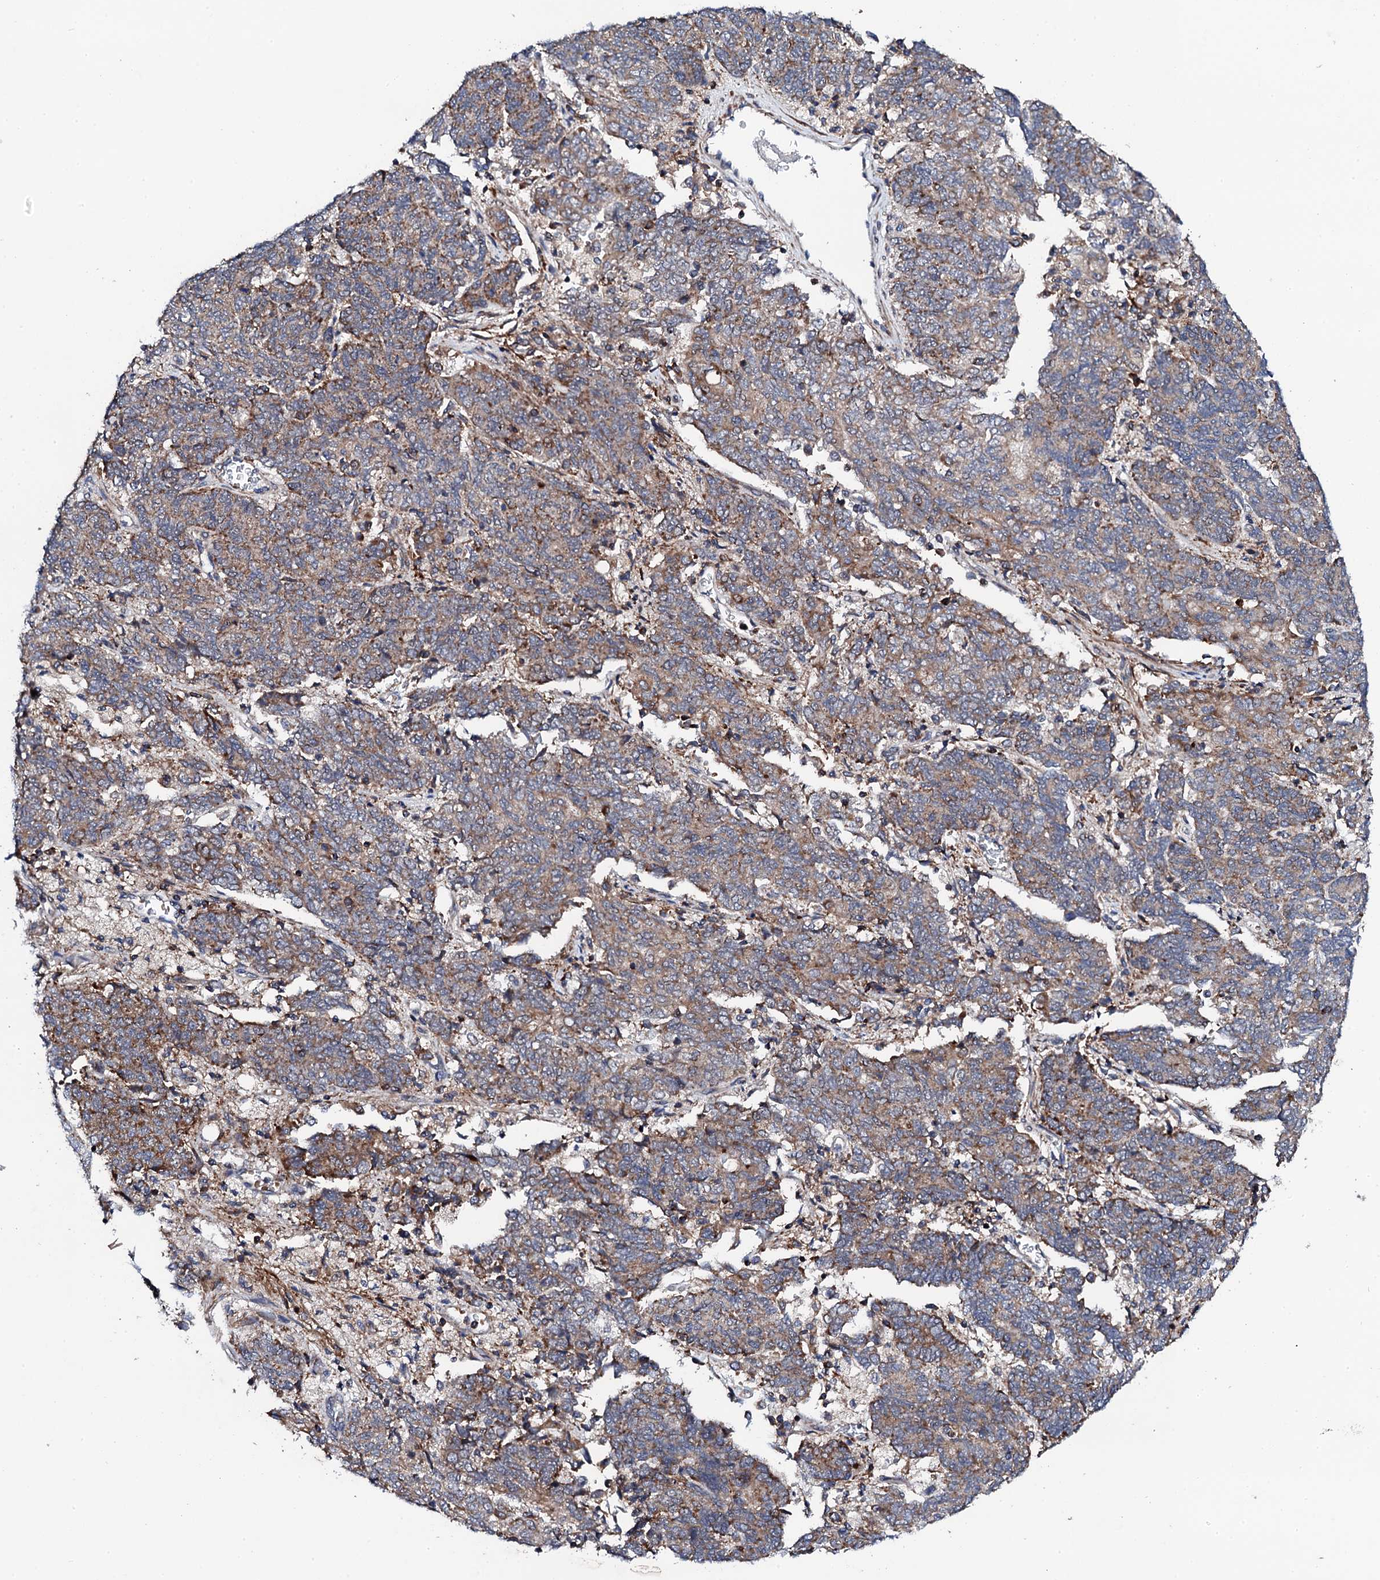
{"staining": {"intensity": "weak", "quantity": ">75%", "location": "cytoplasmic/membranous"}, "tissue": "endometrial cancer", "cell_type": "Tumor cells", "image_type": "cancer", "snomed": [{"axis": "morphology", "description": "Adenocarcinoma, NOS"}, {"axis": "topography", "description": "Endometrium"}], "caption": "There is low levels of weak cytoplasmic/membranous positivity in tumor cells of endometrial cancer, as demonstrated by immunohistochemical staining (brown color).", "gene": "COG4", "patient": {"sex": "female", "age": 80}}